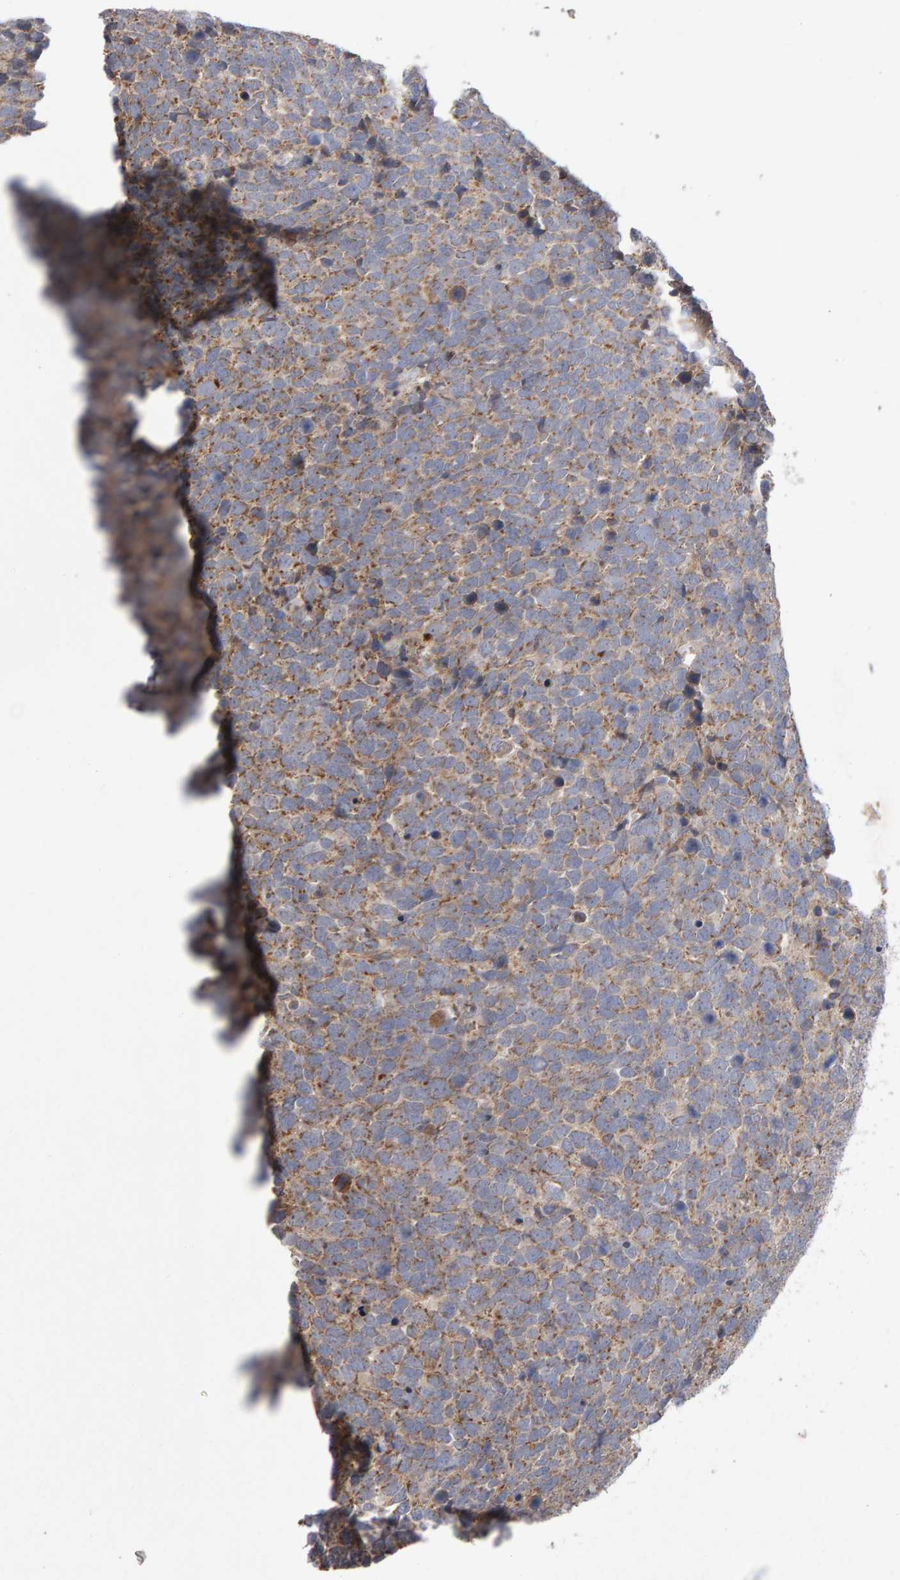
{"staining": {"intensity": "weak", "quantity": ">75%", "location": "cytoplasmic/membranous"}, "tissue": "urothelial cancer", "cell_type": "Tumor cells", "image_type": "cancer", "snomed": [{"axis": "morphology", "description": "Urothelial carcinoma, High grade"}, {"axis": "topography", "description": "Urinary bladder"}], "caption": "The image exhibits immunohistochemical staining of high-grade urothelial carcinoma. There is weak cytoplasmic/membranous staining is present in about >75% of tumor cells.", "gene": "PGS1", "patient": {"sex": "female", "age": 82}}